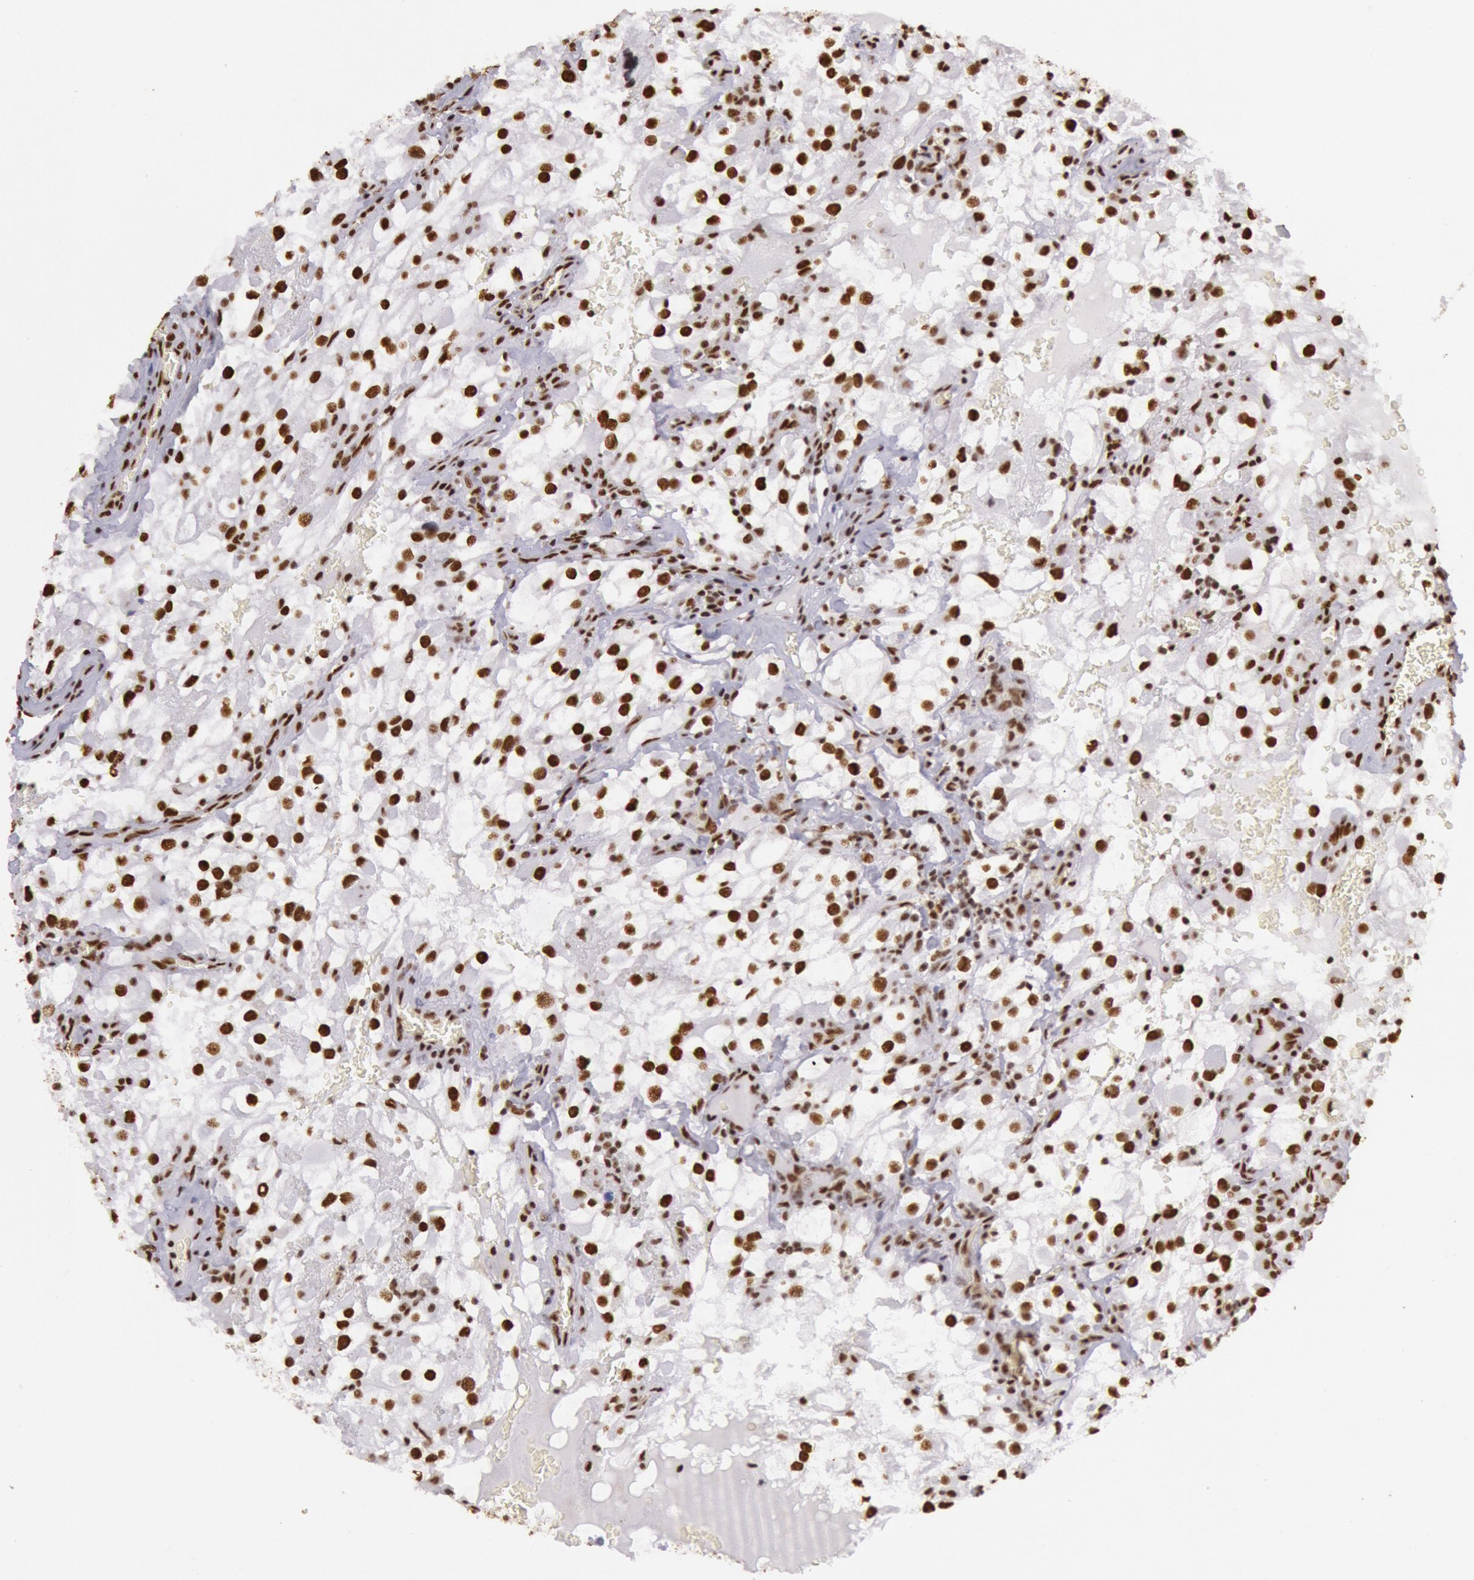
{"staining": {"intensity": "moderate", "quantity": ">75%", "location": "nuclear"}, "tissue": "renal cancer", "cell_type": "Tumor cells", "image_type": "cancer", "snomed": [{"axis": "morphology", "description": "Adenocarcinoma, NOS"}, {"axis": "topography", "description": "Kidney"}], "caption": "IHC staining of renal cancer, which demonstrates medium levels of moderate nuclear positivity in approximately >75% of tumor cells indicating moderate nuclear protein positivity. The staining was performed using DAB (3,3'-diaminobenzidine) (brown) for protein detection and nuclei were counterstained in hematoxylin (blue).", "gene": "HNRNPH2", "patient": {"sex": "female", "age": 52}}